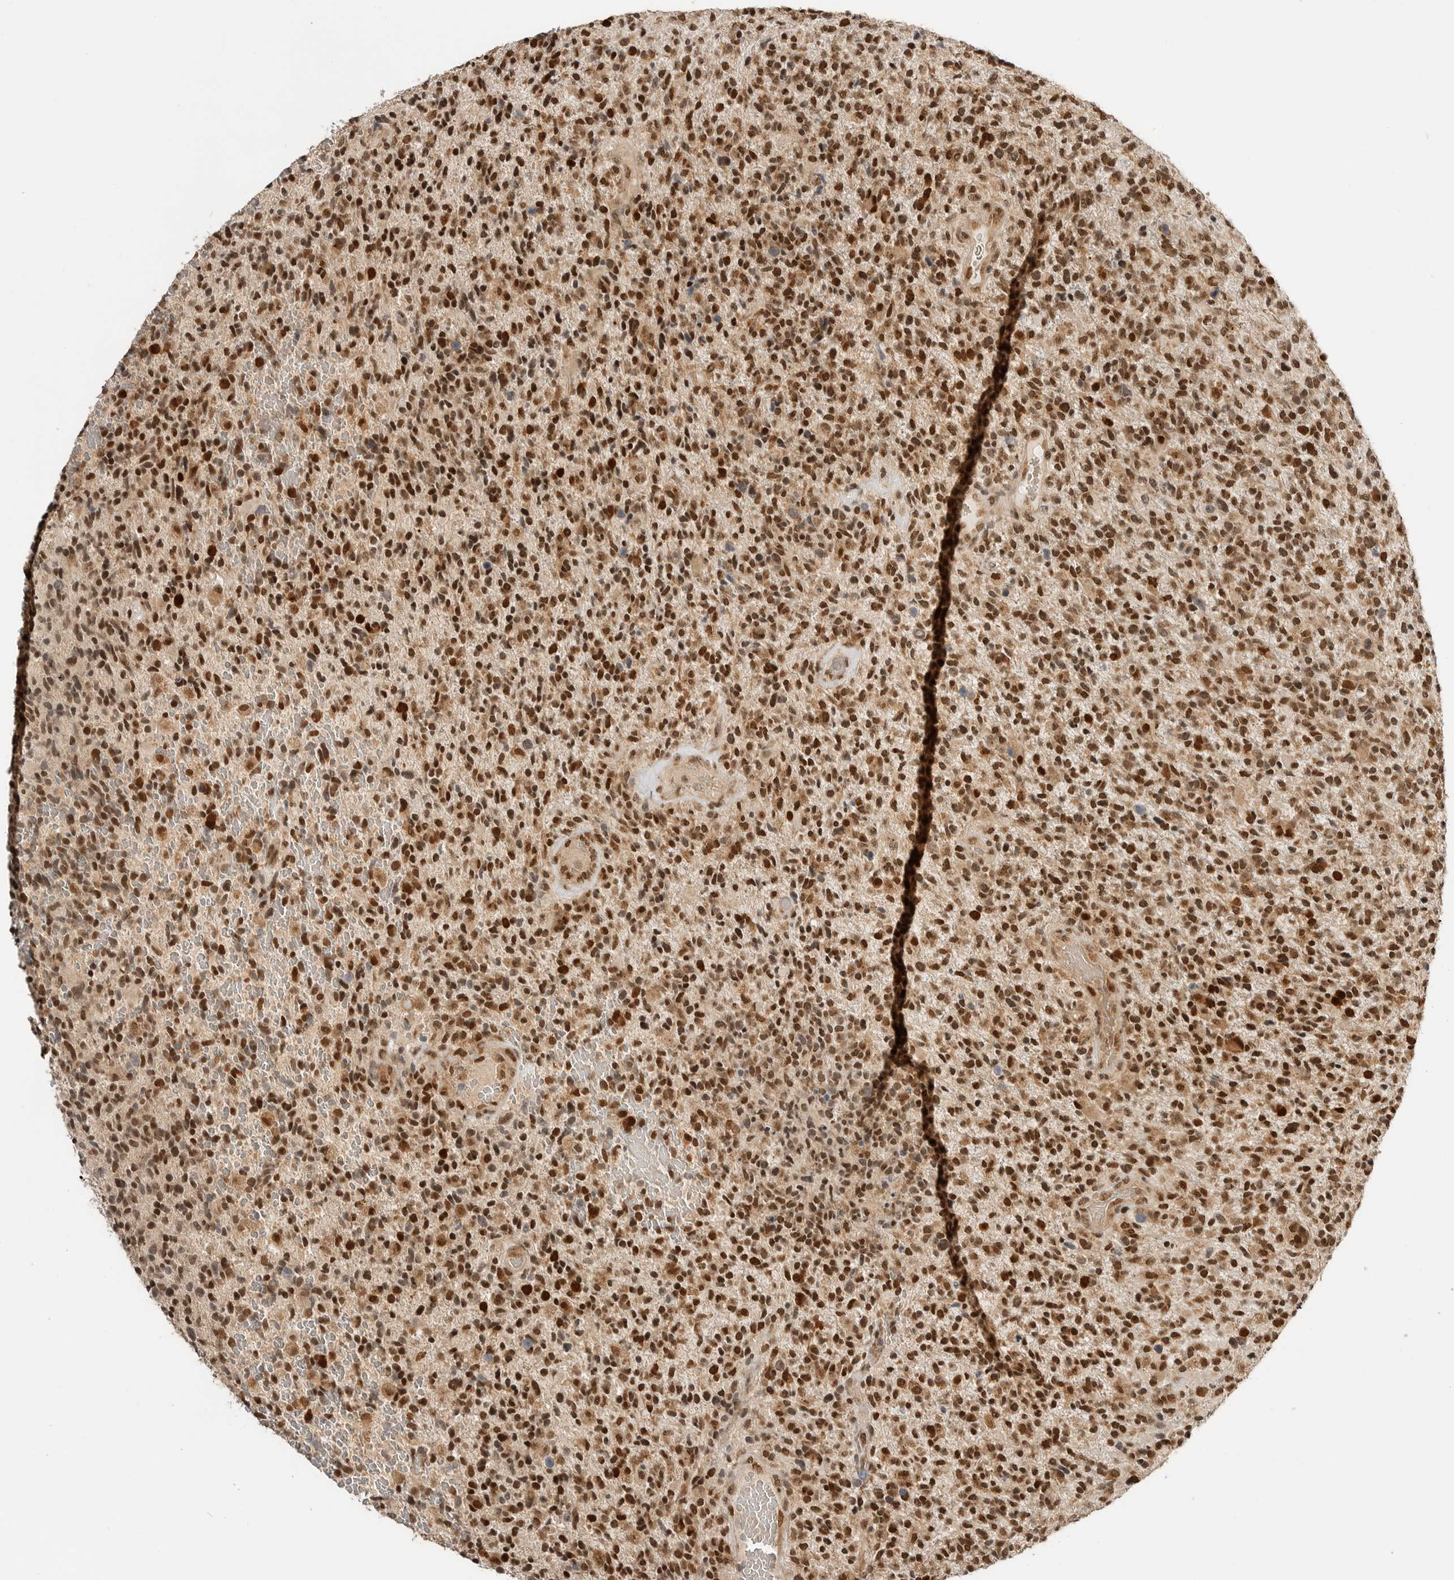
{"staining": {"intensity": "strong", "quantity": ">75%", "location": "cytoplasmic/membranous,nuclear"}, "tissue": "glioma", "cell_type": "Tumor cells", "image_type": "cancer", "snomed": [{"axis": "morphology", "description": "Glioma, malignant, High grade"}, {"axis": "topography", "description": "Brain"}], "caption": "Glioma stained for a protein (brown) shows strong cytoplasmic/membranous and nuclear positive positivity in approximately >75% of tumor cells.", "gene": "ALKAL1", "patient": {"sex": "male", "age": 72}}